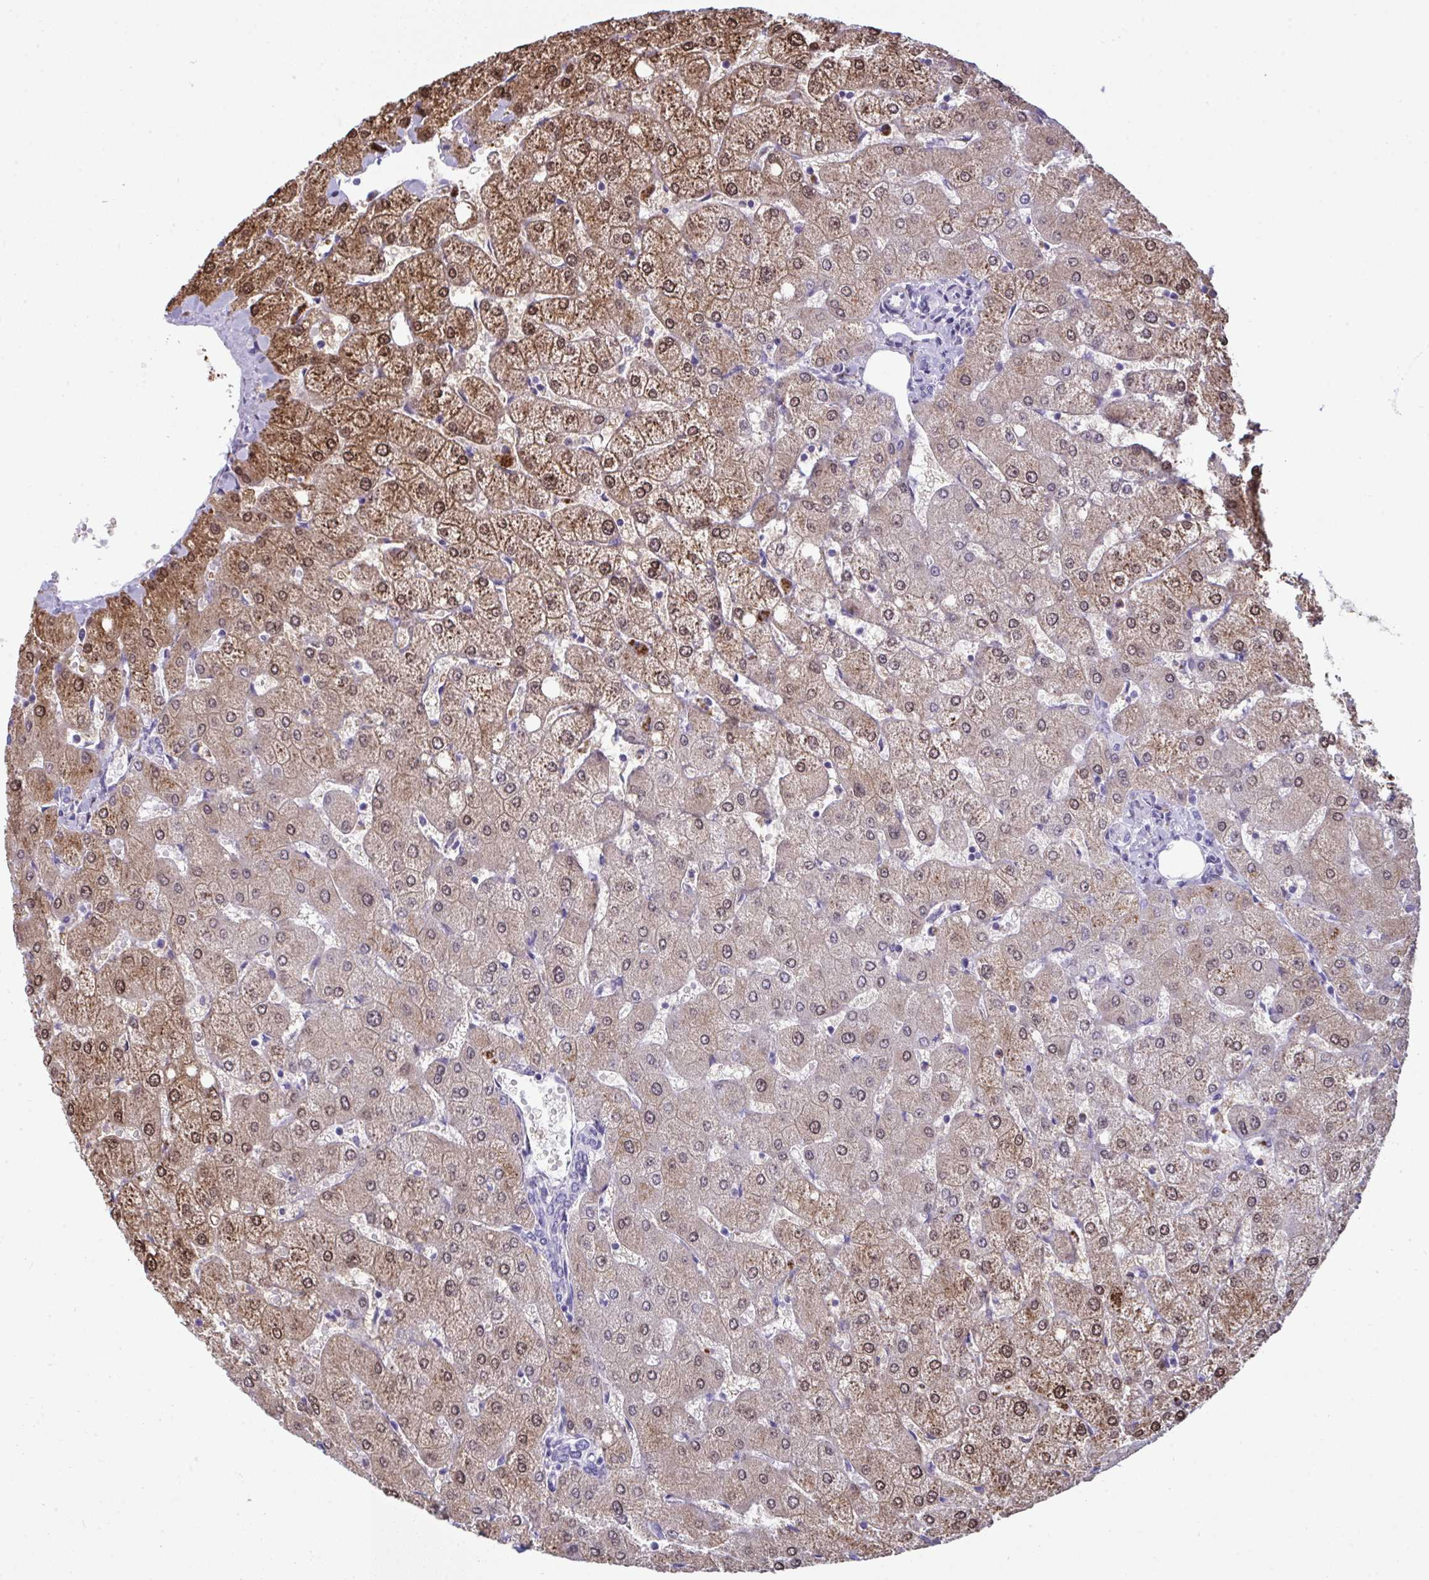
{"staining": {"intensity": "negative", "quantity": "none", "location": "none"}, "tissue": "liver", "cell_type": "Cholangiocytes", "image_type": "normal", "snomed": [{"axis": "morphology", "description": "Normal tissue, NOS"}, {"axis": "topography", "description": "Liver"}], "caption": "IHC micrograph of benign liver stained for a protein (brown), which demonstrates no positivity in cholangiocytes.", "gene": "ARHGAP42", "patient": {"sex": "female", "age": 54}}